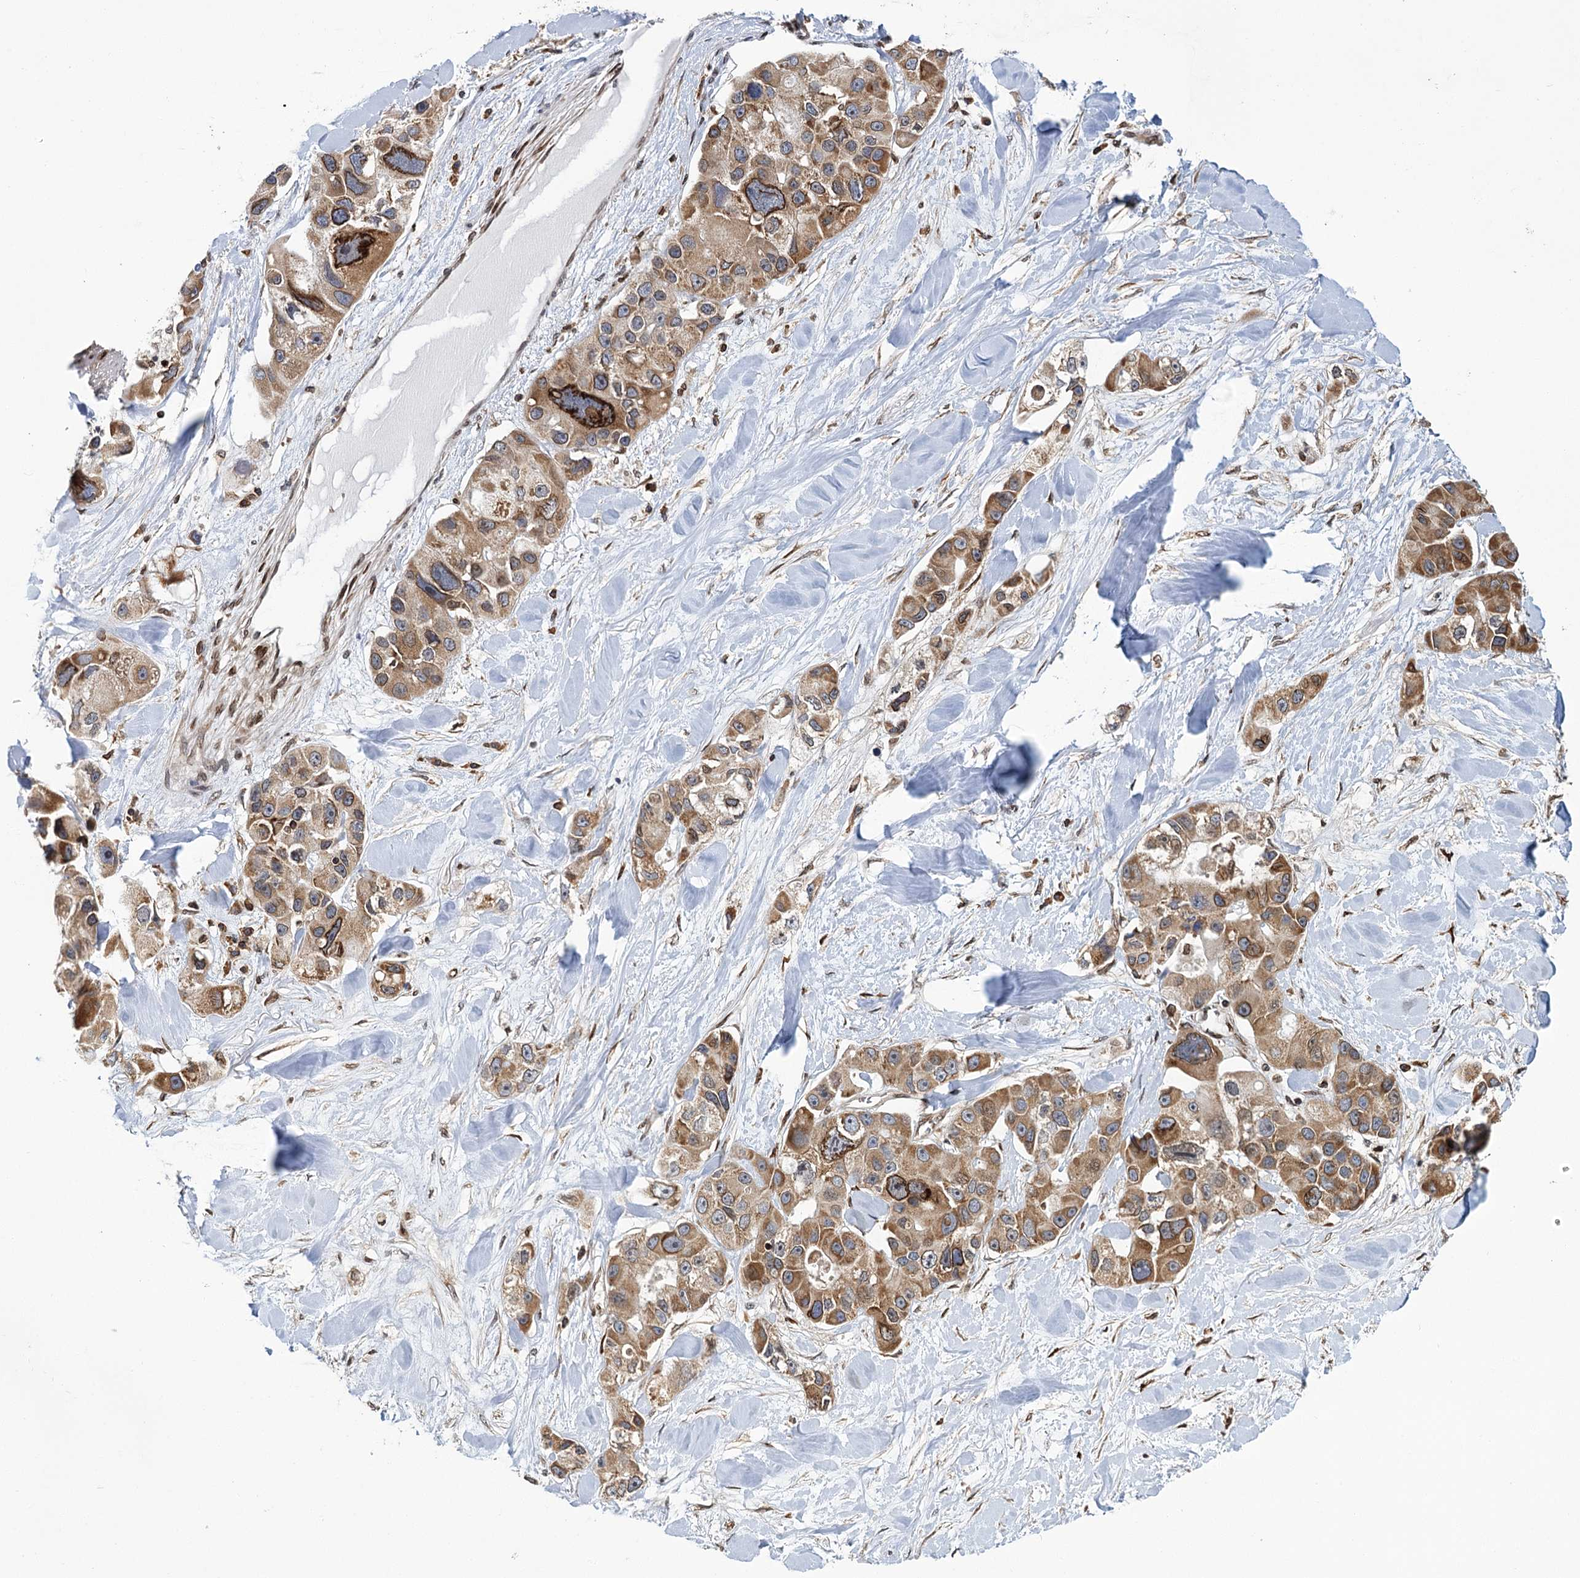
{"staining": {"intensity": "moderate", "quantity": ">75%", "location": "cytoplasmic/membranous,nuclear"}, "tissue": "lung cancer", "cell_type": "Tumor cells", "image_type": "cancer", "snomed": [{"axis": "morphology", "description": "Adenocarcinoma, NOS"}, {"axis": "topography", "description": "Lung"}], "caption": "Lung adenocarcinoma tissue demonstrates moderate cytoplasmic/membranous and nuclear expression in about >75% of tumor cells", "gene": "CFAP46", "patient": {"sex": "female", "age": 54}}